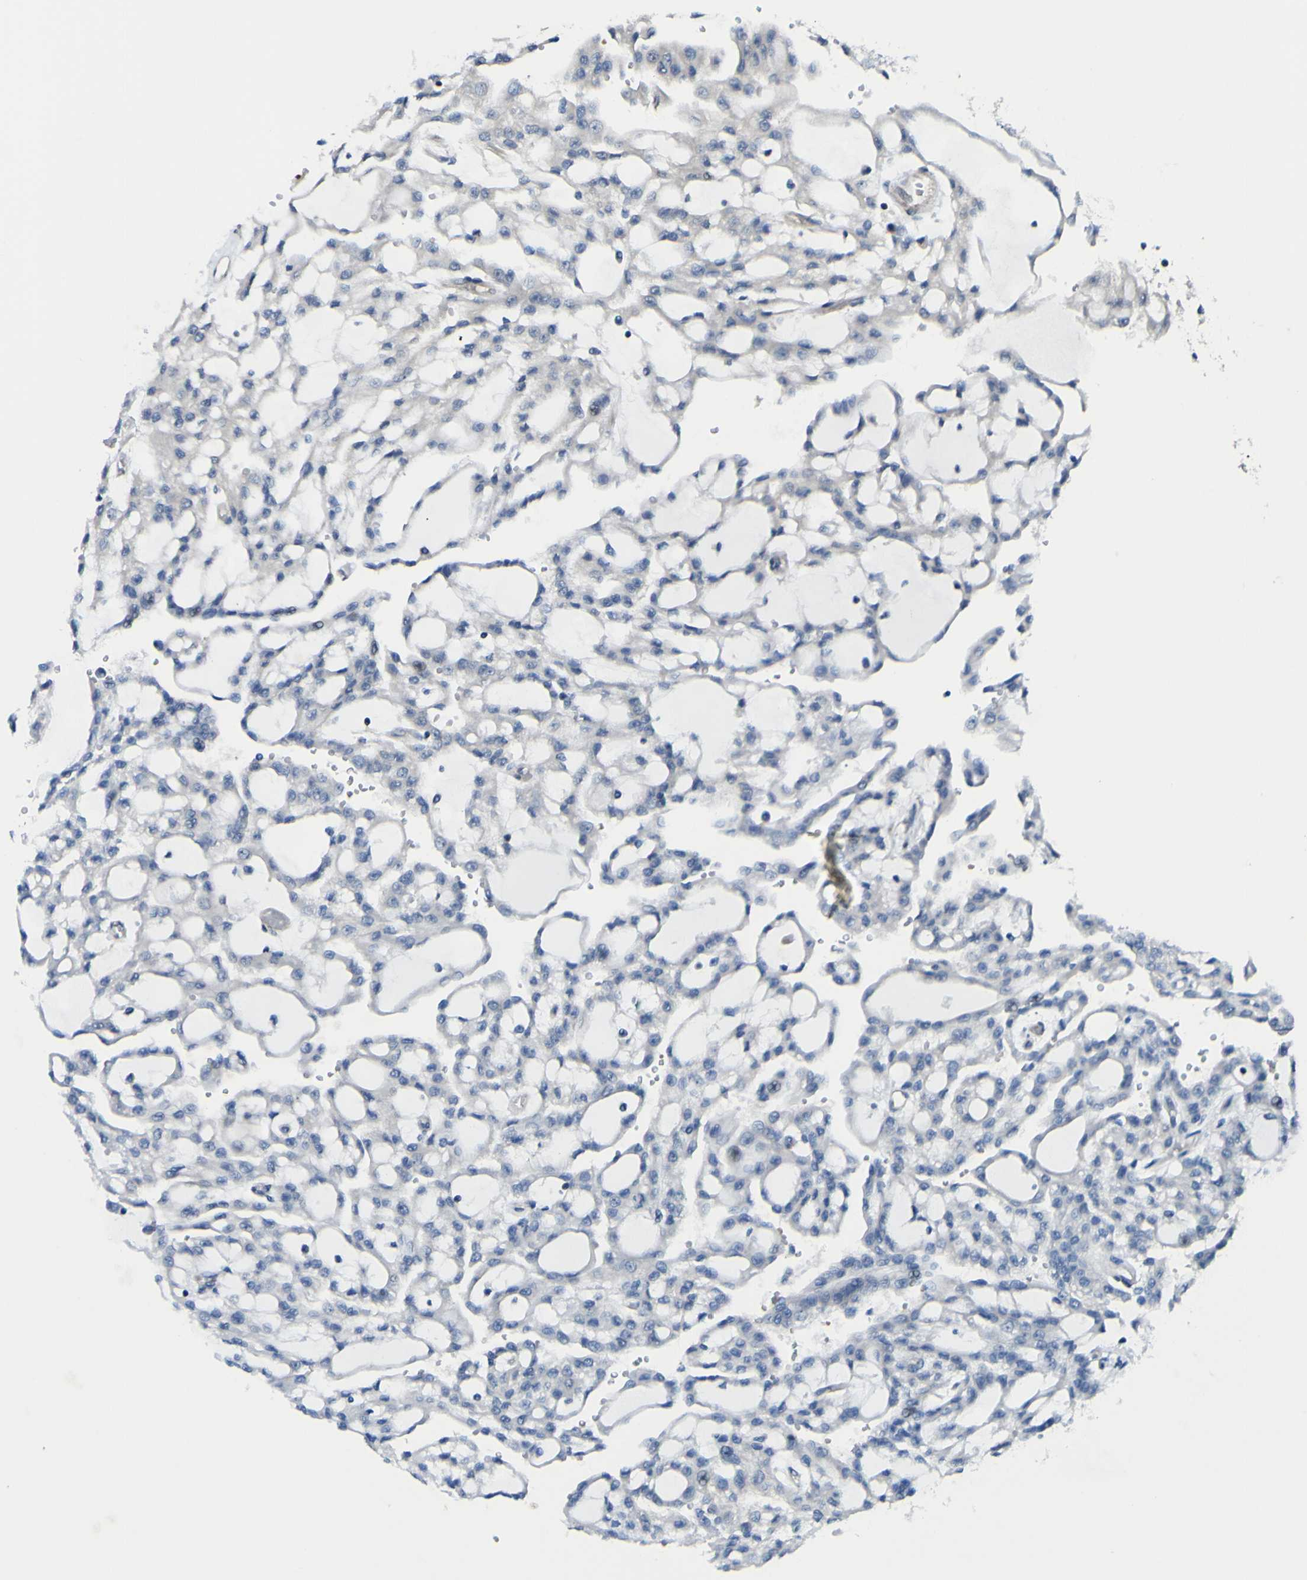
{"staining": {"intensity": "weak", "quantity": "<25%", "location": "cytoplasmic/membranous,nuclear"}, "tissue": "renal cancer", "cell_type": "Tumor cells", "image_type": "cancer", "snomed": [{"axis": "morphology", "description": "Adenocarcinoma, NOS"}, {"axis": "topography", "description": "Kidney"}], "caption": "An IHC histopathology image of renal adenocarcinoma is shown. There is no staining in tumor cells of renal adenocarcinoma. (DAB immunohistochemistry with hematoxylin counter stain).", "gene": "KDM7A", "patient": {"sex": "male", "age": 63}}